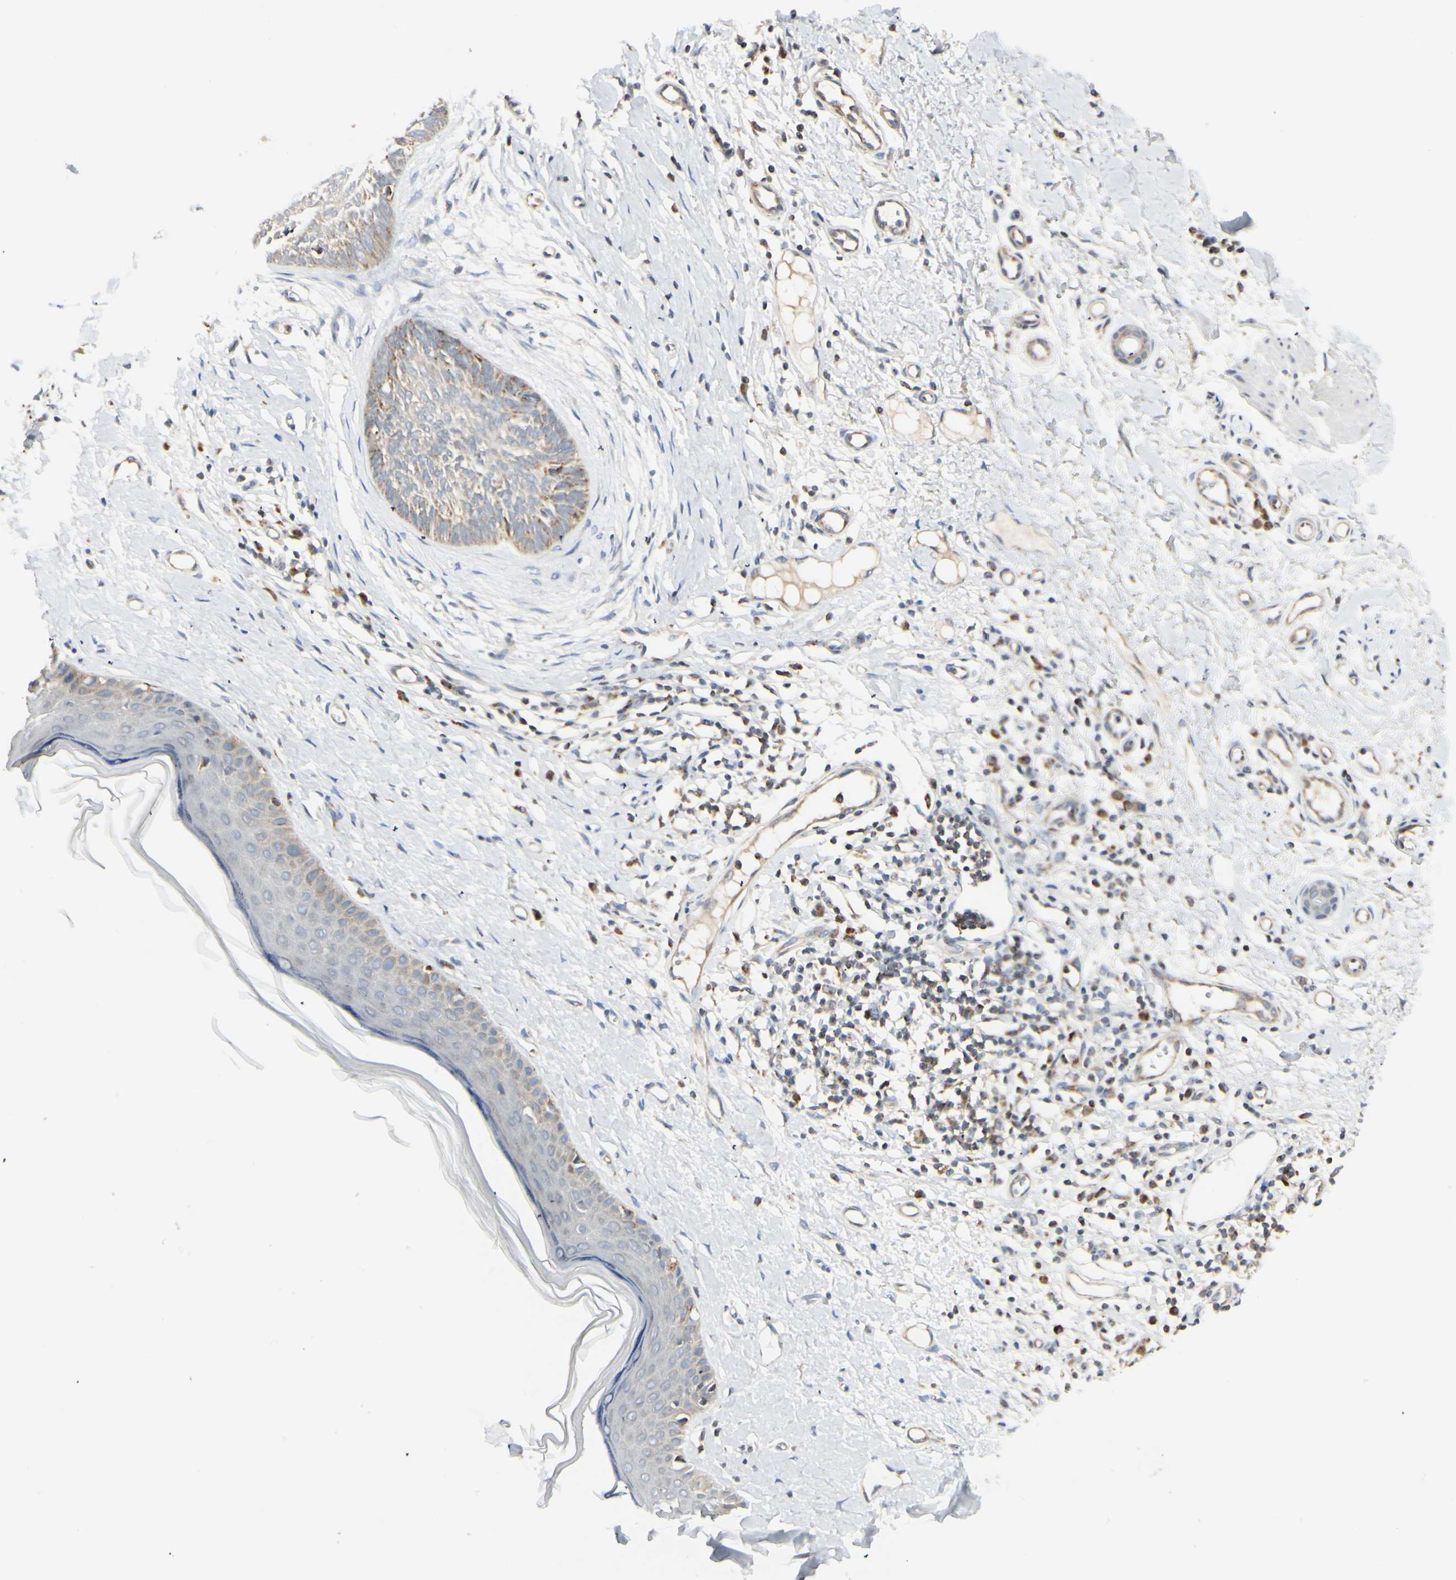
{"staining": {"intensity": "moderate", "quantity": ">75%", "location": "cytoplasmic/membranous"}, "tissue": "skin cancer", "cell_type": "Tumor cells", "image_type": "cancer", "snomed": [{"axis": "morphology", "description": "Normal tissue, NOS"}, {"axis": "morphology", "description": "Basal cell carcinoma"}, {"axis": "topography", "description": "Skin"}], "caption": "Protein staining of basal cell carcinoma (skin) tissue shows moderate cytoplasmic/membranous positivity in about >75% of tumor cells.", "gene": "ANKS6", "patient": {"sex": "male", "age": 71}}